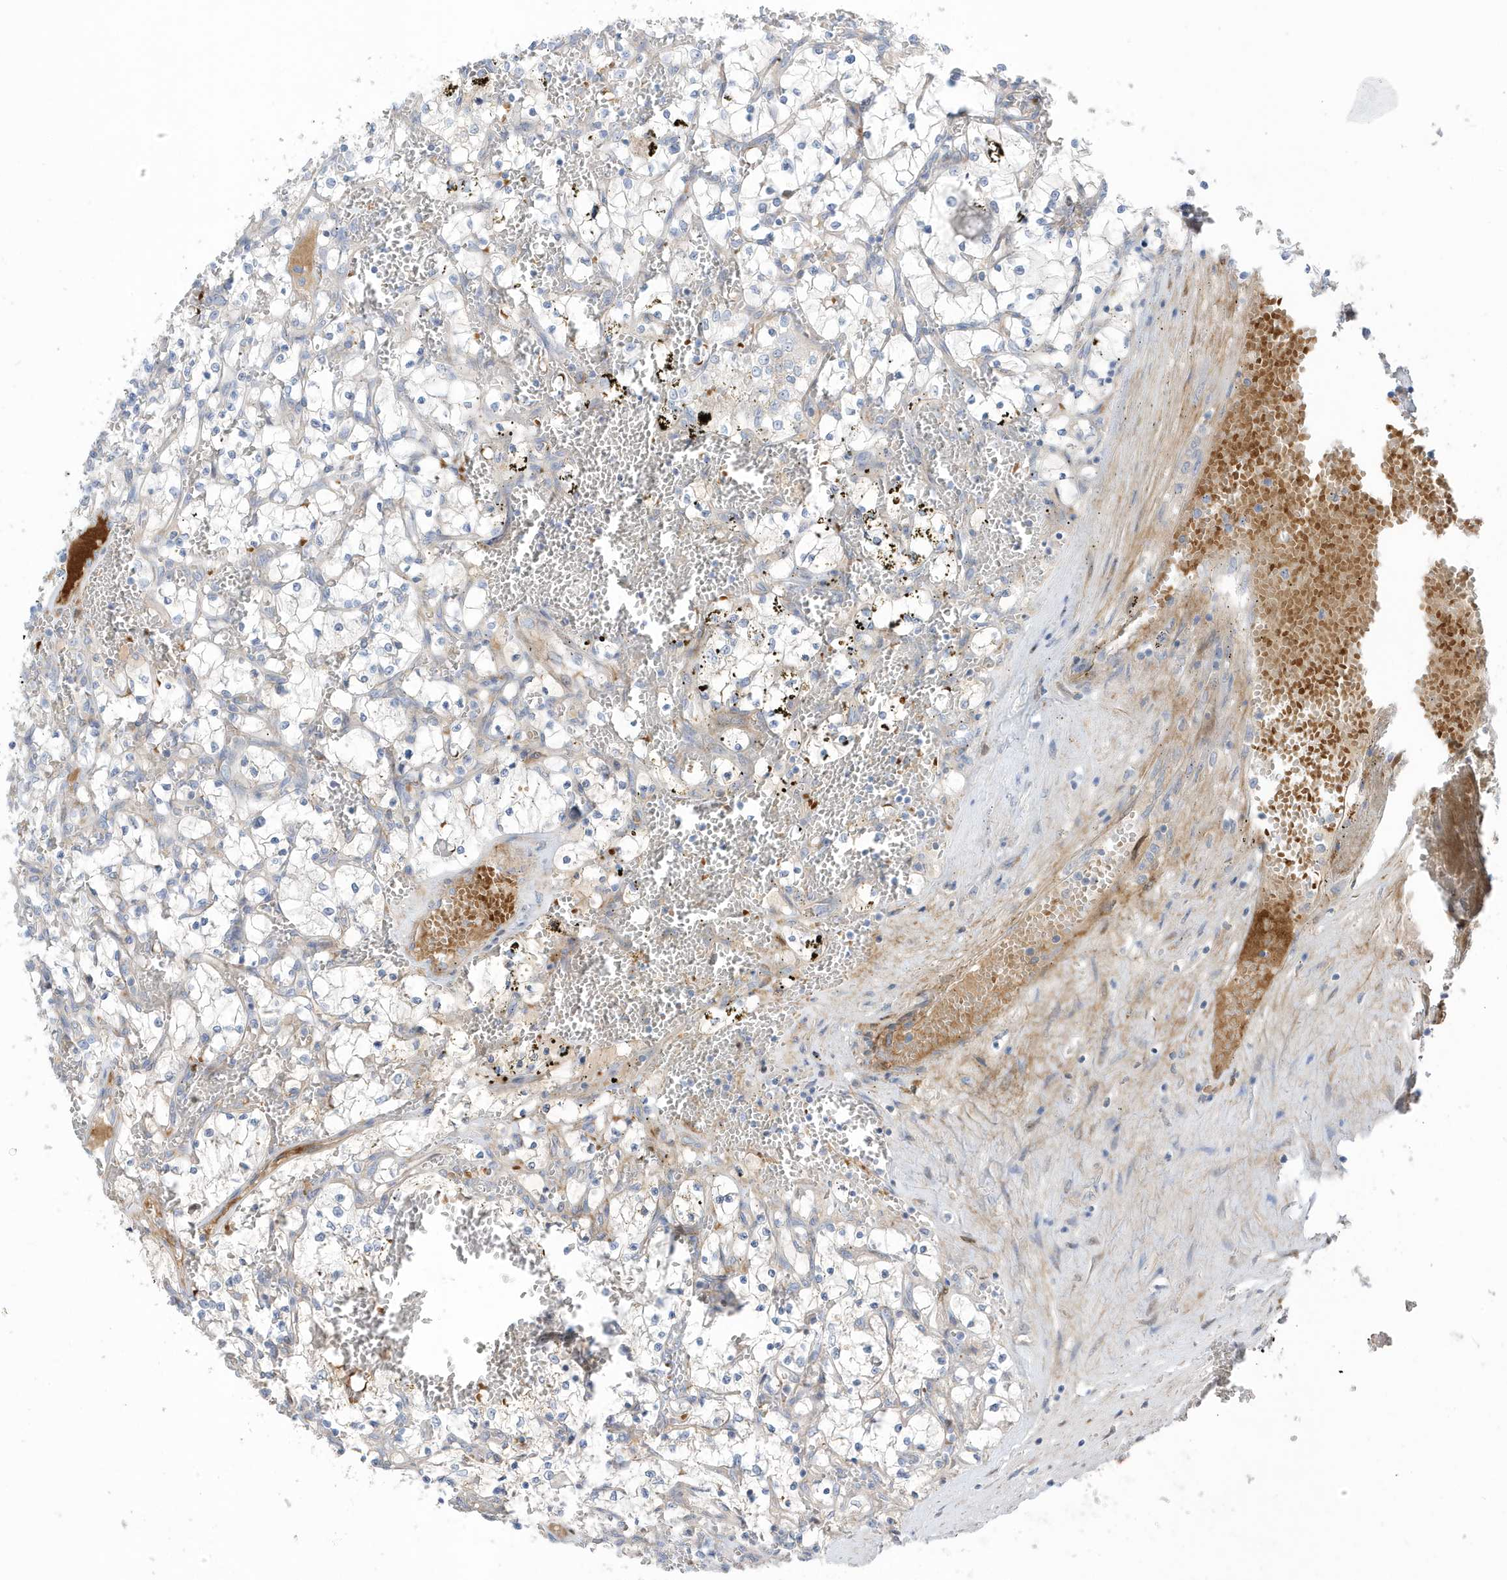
{"staining": {"intensity": "negative", "quantity": "none", "location": "none"}, "tissue": "renal cancer", "cell_type": "Tumor cells", "image_type": "cancer", "snomed": [{"axis": "morphology", "description": "Adenocarcinoma, NOS"}, {"axis": "topography", "description": "Kidney"}], "caption": "An immunohistochemistry histopathology image of adenocarcinoma (renal) is shown. There is no staining in tumor cells of adenocarcinoma (renal).", "gene": "ATP13A5", "patient": {"sex": "female", "age": 69}}